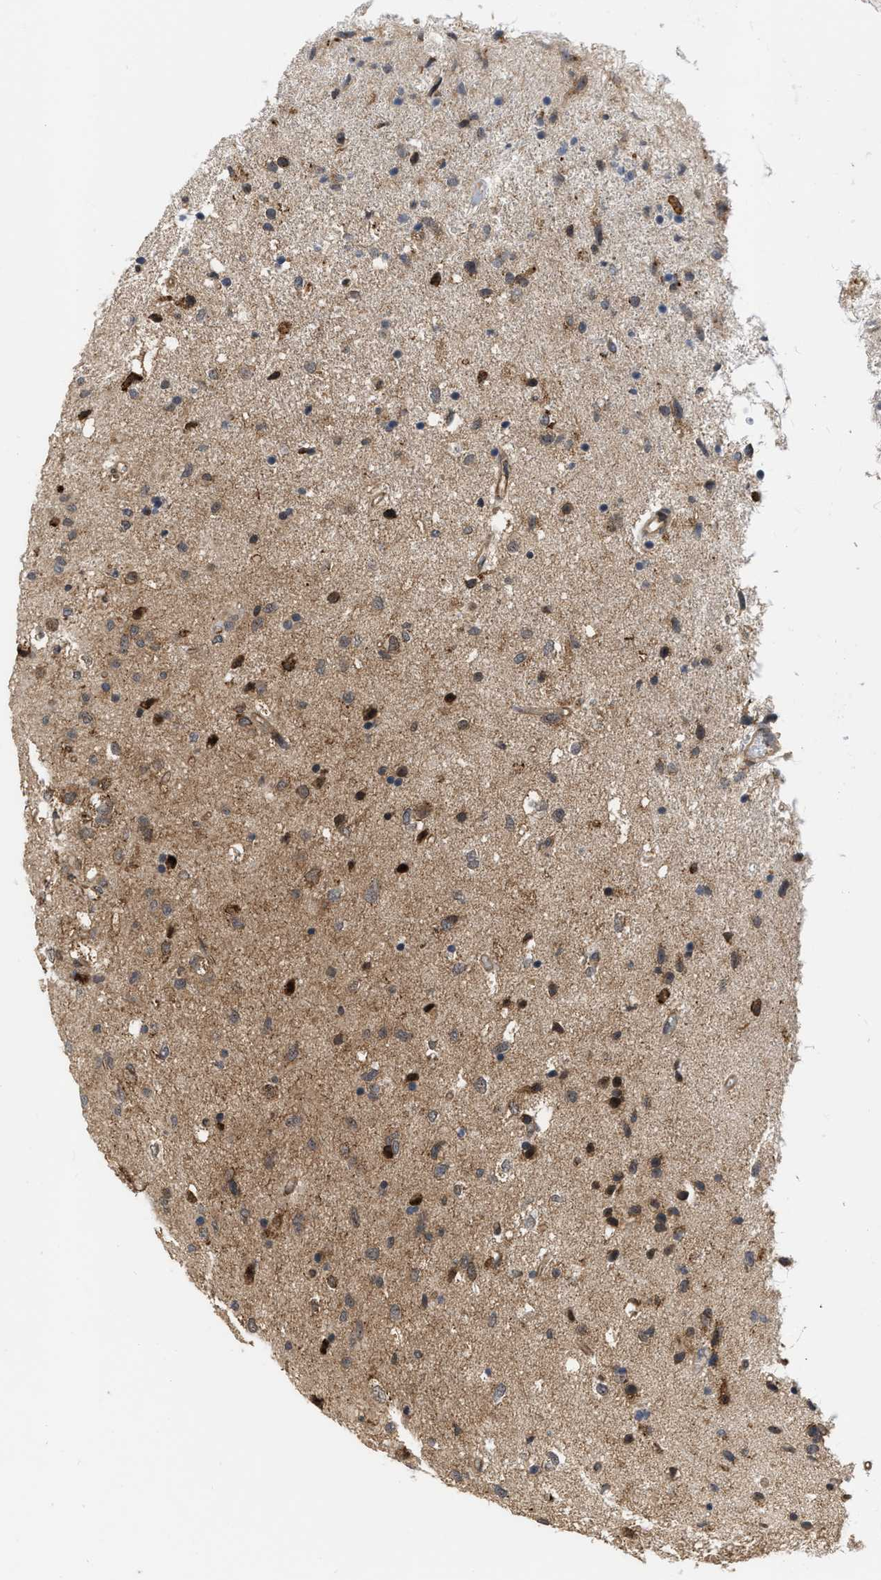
{"staining": {"intensity": "moderate", "quantity": ">75%", "location": "cytoplasmic/membranous"}, "tissue": "glioma", "cell_type": "Tumor cells", "image_type": "cancer", "snomed": [{"axis": "morphology", "description": "Glioma, malignant, Low grade"}, {"axis": "topography", "description": "Brain"}], "caption": "Approximately >75% of tumor cells in malignant glioma (low-grade) show moderate cytoplasmic/membranous protein expression as visualized by brown immunohistochemical staining.", "gene": "IQCE", "patient": {"sex": "male", "age": 77}}